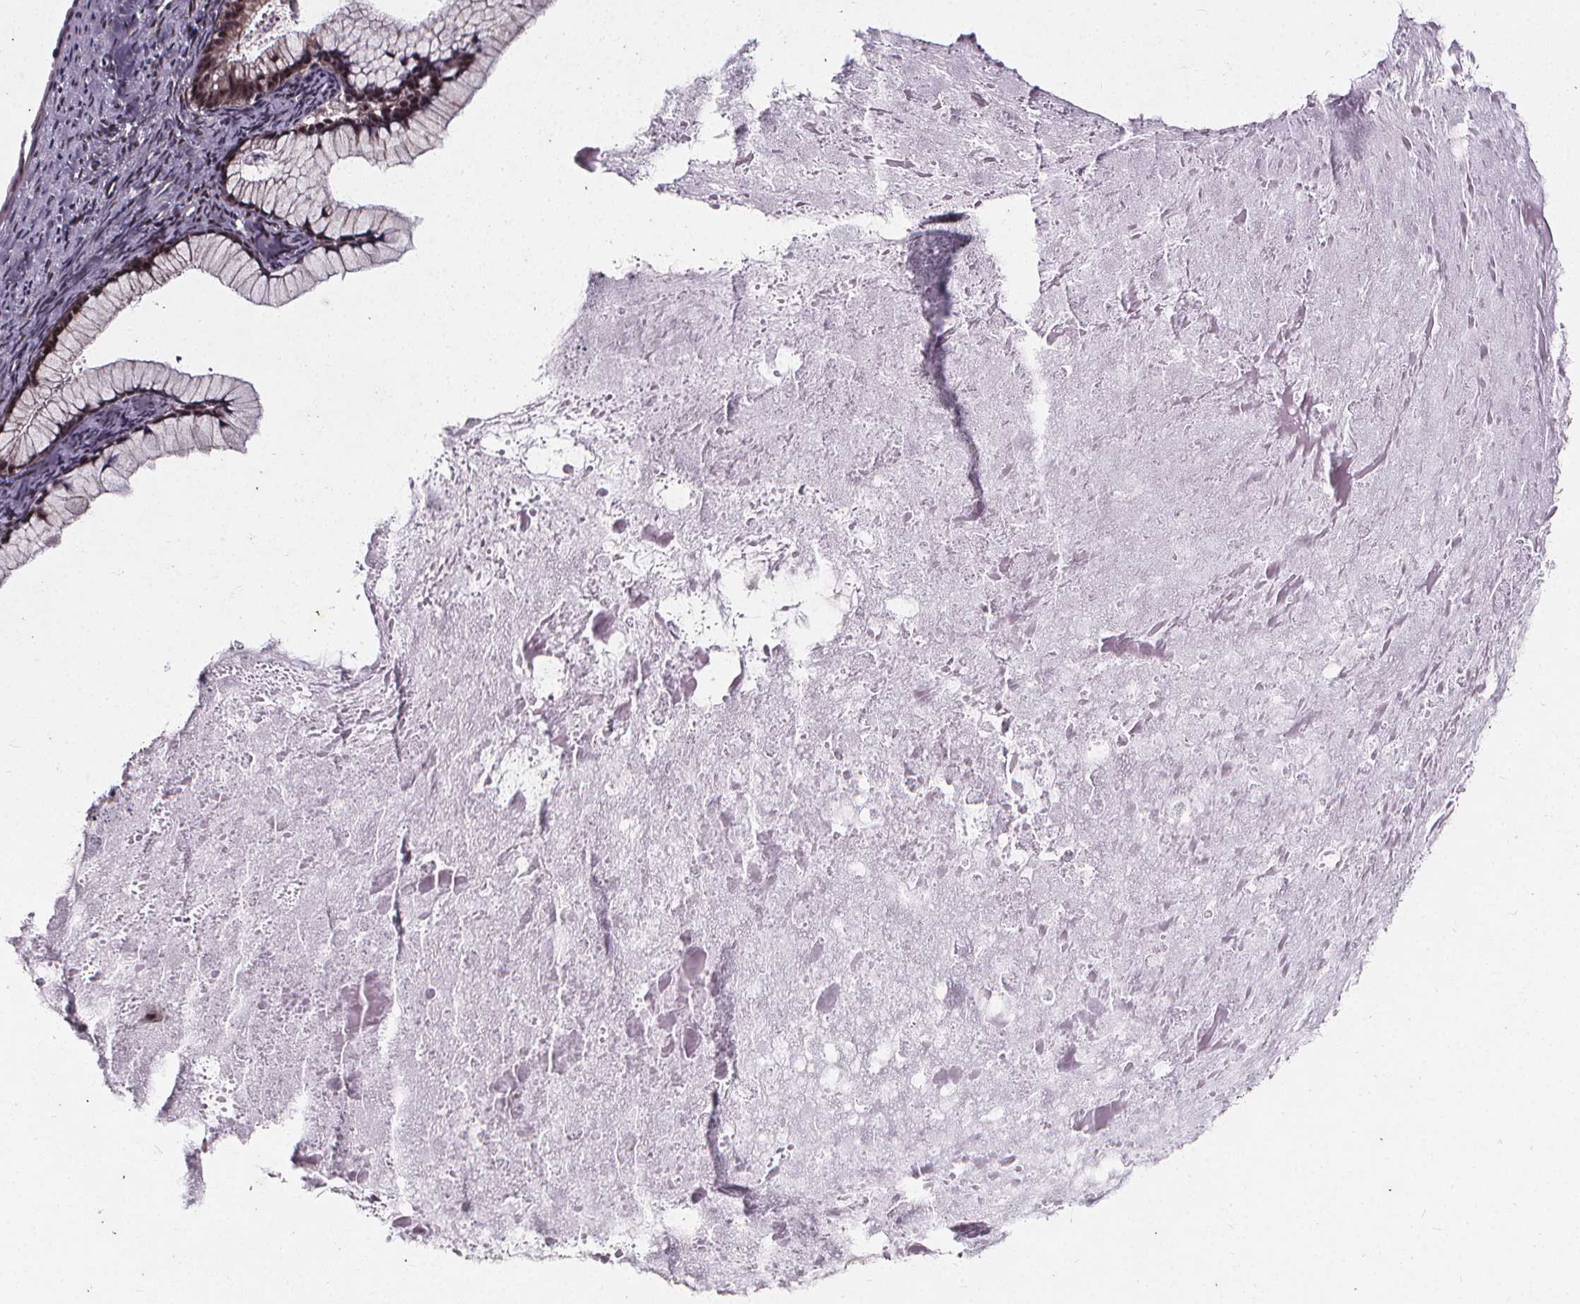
{"staining": {"intensity": "weak", "quantity": "25%-75%", "location": "cytoplasmic/membranous,nuclear"}, "tissue": "ovarian cancer", "cell_type": "Tumor cells", "image_type": "cancer", "snomed": [{"axis": "morphology", "description": "Cystadenocarcinoma, mucinous, NOS"}, {"axis": "topography", "description": "Ovary"}], "caption": "Ovarian cancer (mucinous cystadenocarcinoma) stained for a protein exhibits weak cytoplasmic/membranous and nuclear positivity in tumor cells.", "gene": "DDIT3", "patient": {"sex": "female", "age": 41}}